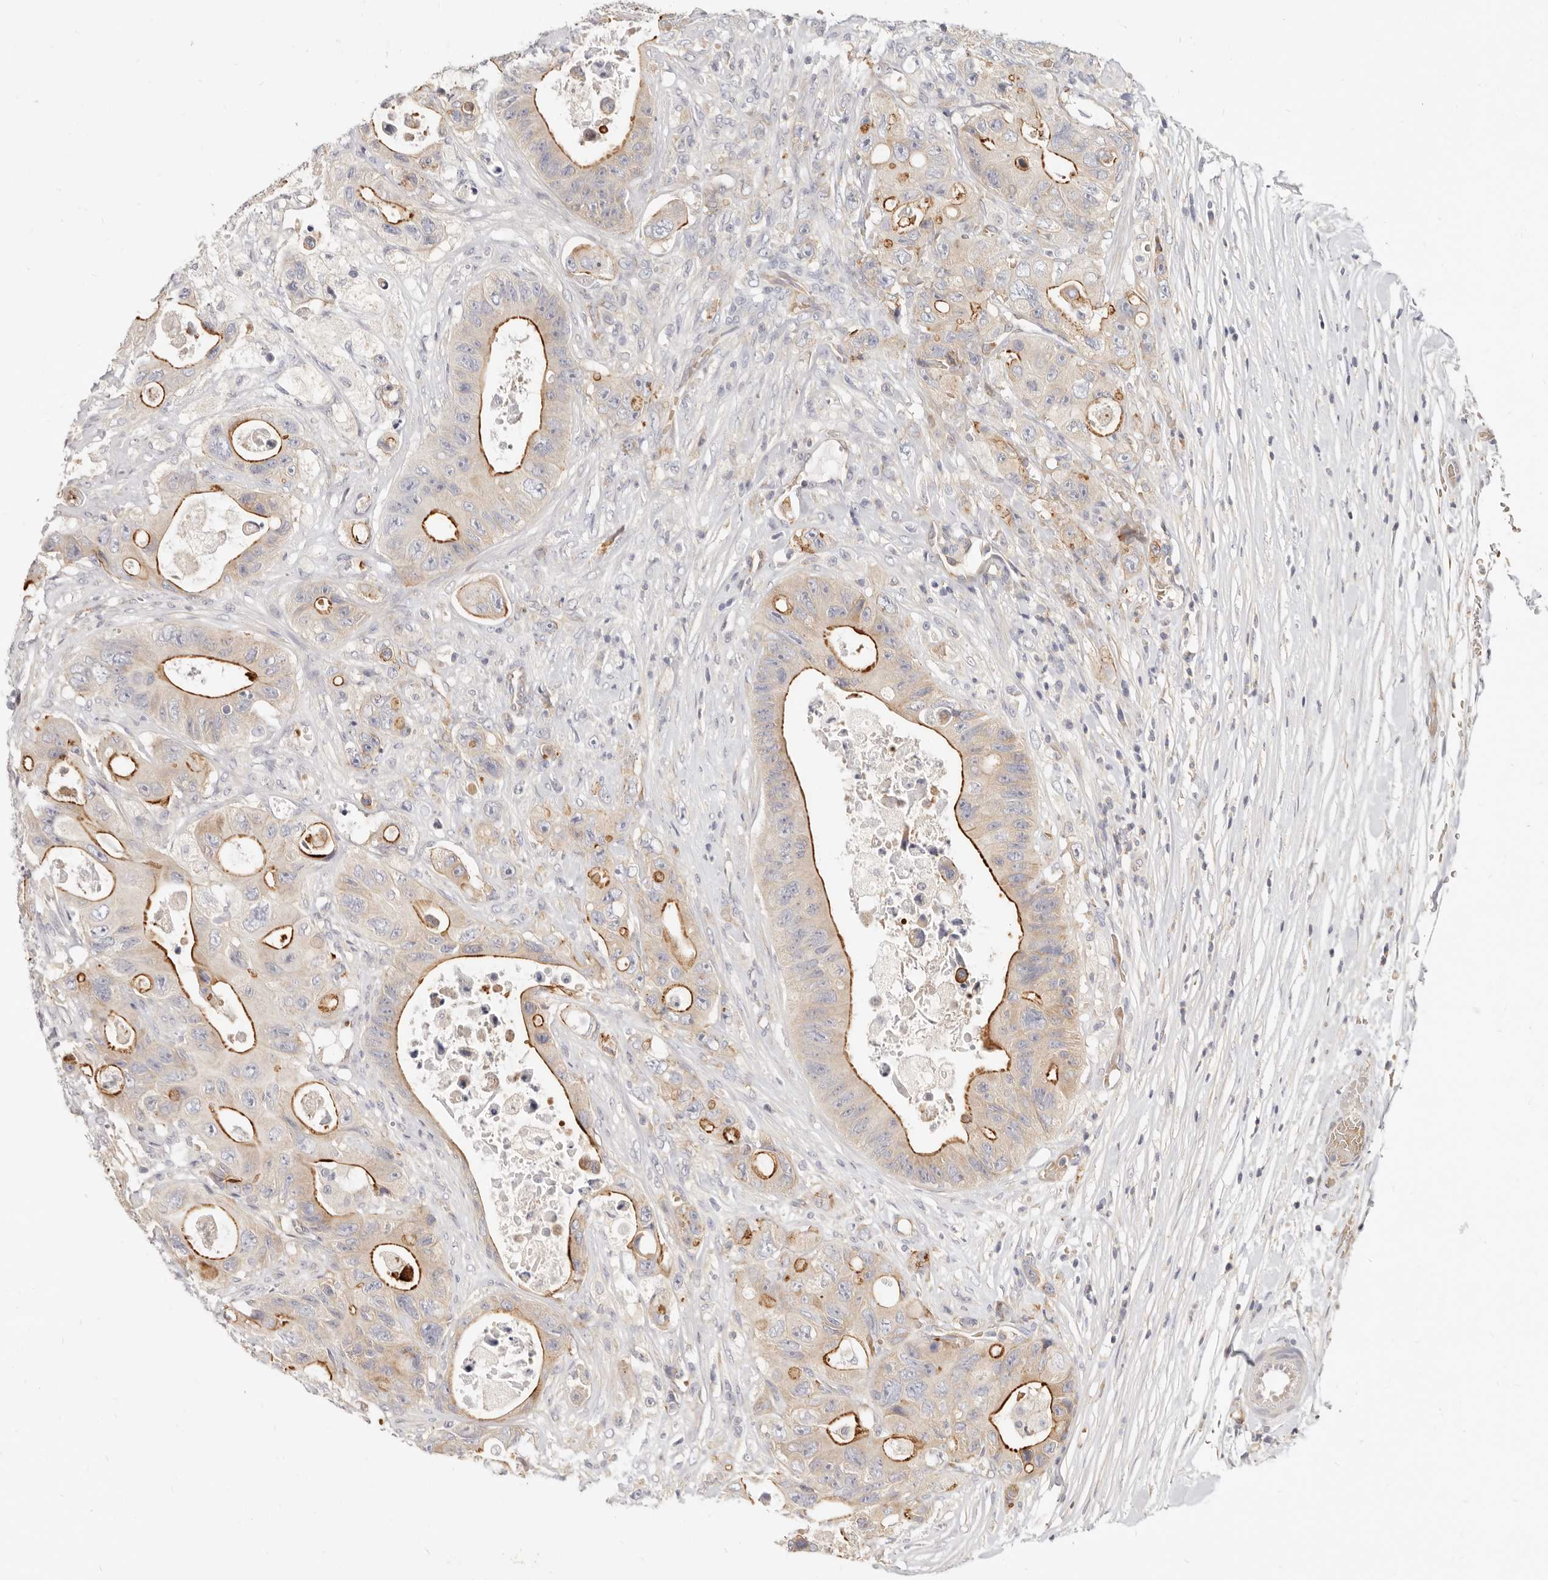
{"staining": {"intensity": "strong", "quantity": "25%-75%", "location": "cytoplasmic/membranous"}, "tissue": "colorectal cancer", "cell_type": "Tumor cells", "image_type": "cancer", "snomed": [{"axis": "morphology", "description": "Adenocarcinoma, NOS"}, {"axis": "topography", "description": "Colon"}], "caption": "Strong cytoplasmic/membranous protein expression is present in about 25%-75% of tumor cells in colorectal cancer (adenocarcinoma).", "gene": "LTB4R2", "patient": {"sex": "female", "age": 46}}